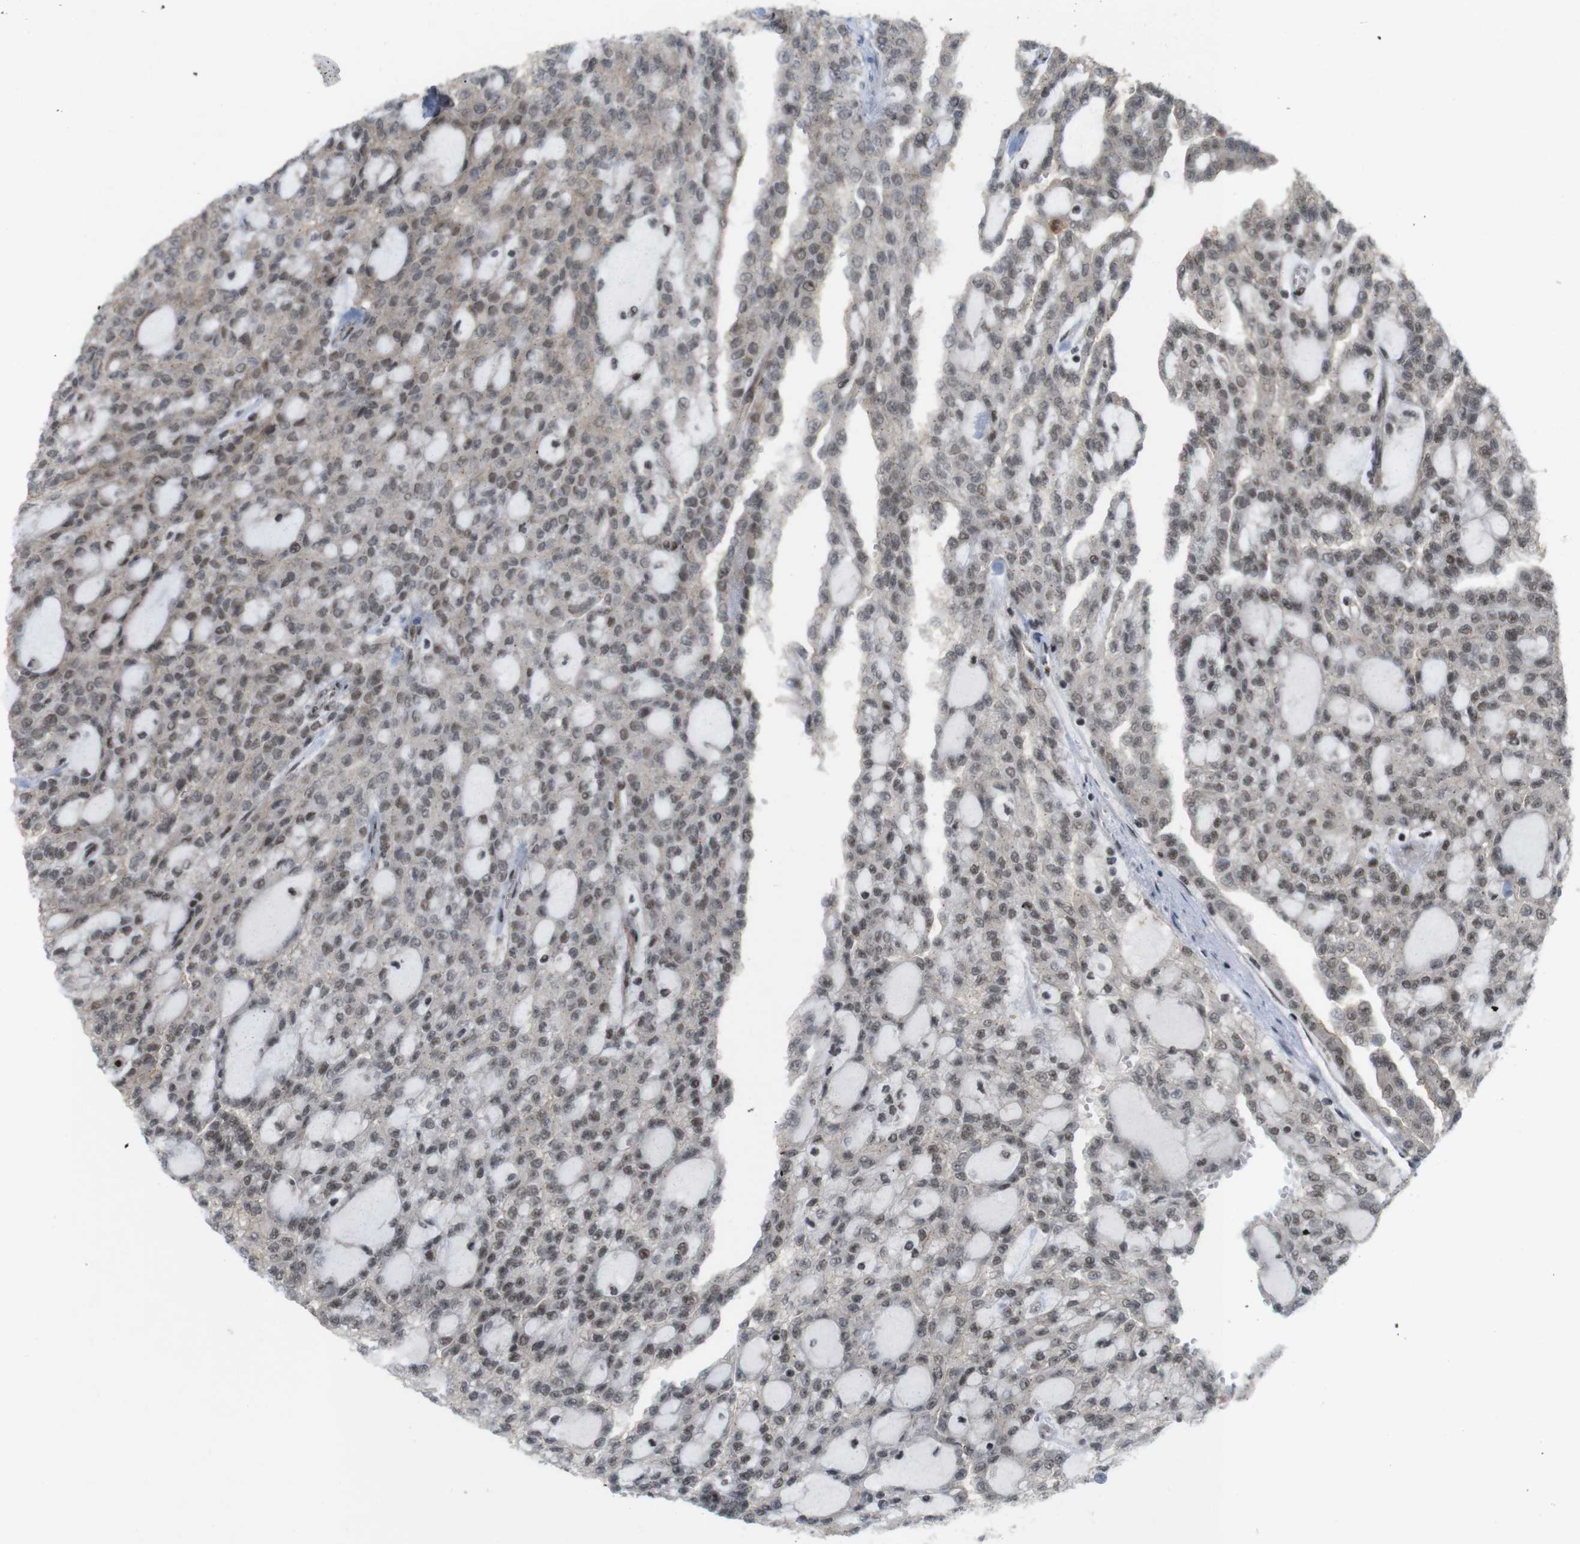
{"staining": {"intensity": "moderate", "quantity": ">75%", "location": "nuclear"}, "tissue": "renal cancer", "cell_type": "Tumor cells", "image_type": "cancer", "snomed": [{"axis": "morphology", "description": "Adenocarcinoma, NOS"}, {"axis": "topography", "description": "Kidney"}], "caption": "An IHC micrograph of neoplastic tissue is shown. Protein staining in brown highlights moderate nuclear positivity in renal cancer (adenocarcinoma) within tumor cells.", "gene": "SP2", "patient": {"sex": "male", "age": 63}}